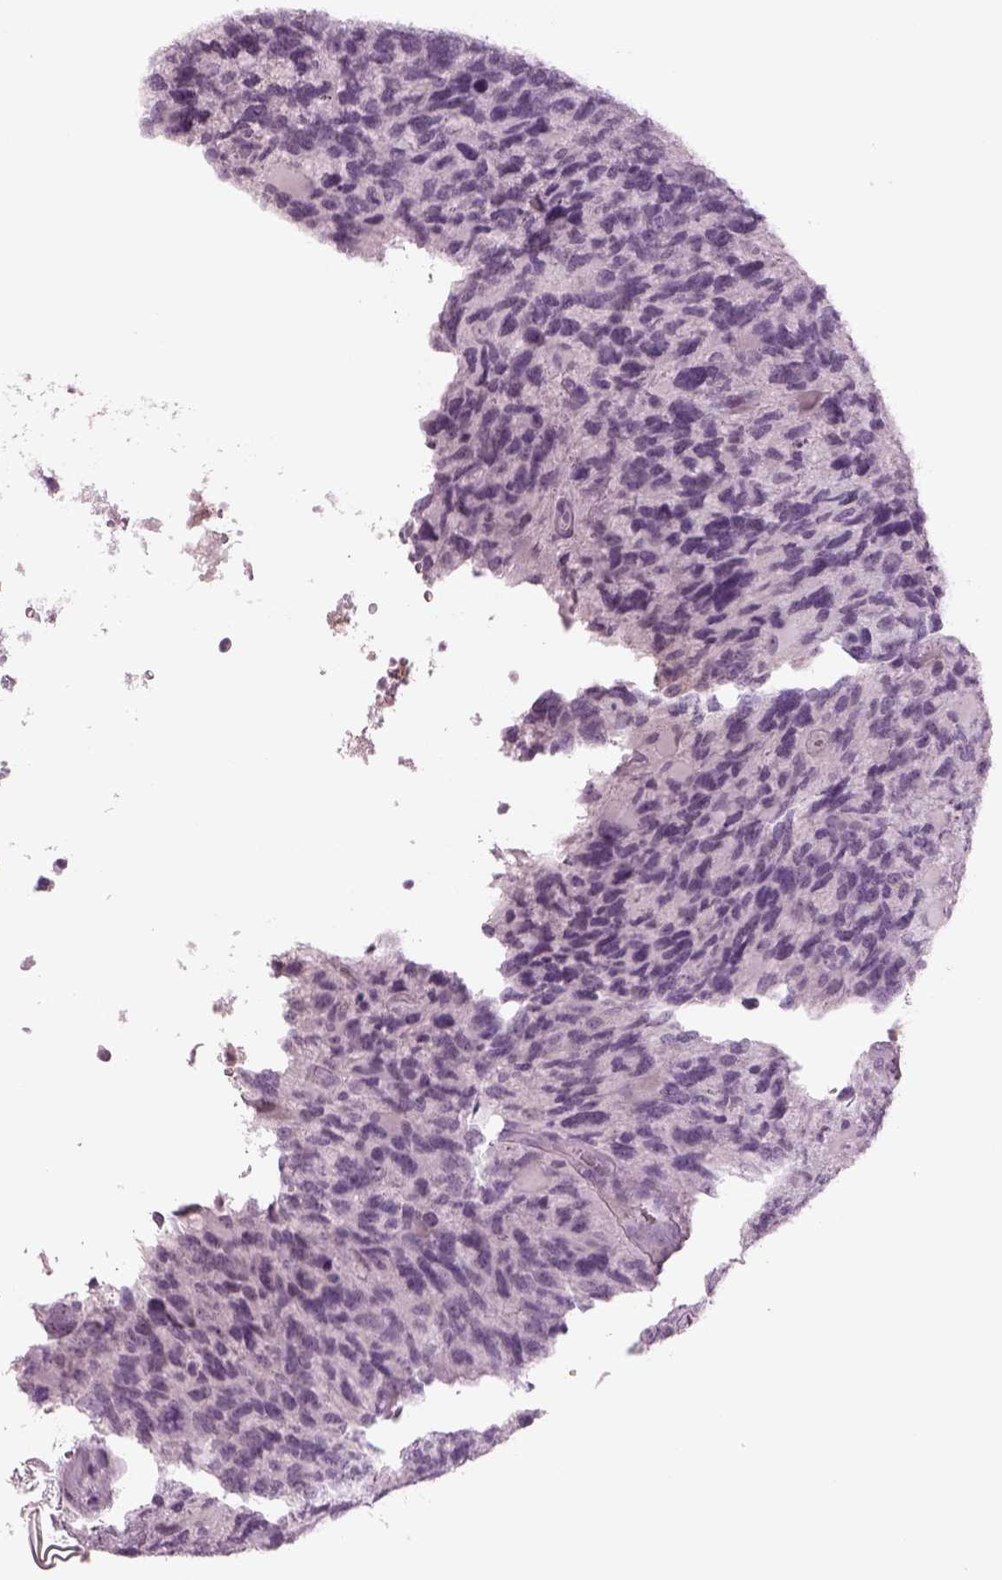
{"staining": {"intensity": "negative", "quantity": "none", "location": "none"}, "tissue": "glioma", "cell_type": "Tumor cells", "image_type": "cancer", "snomed": [{"axis": "morphology", "description": "Glioma, malignant, High grade"}, {"axis": "topography", "description": "Brain"}], "caption": "DAB immunohistochemical staining of human high-grade glioma (malignant) reveals no significant expression in tumor cells.", "gene": "CYLC1", "patient": {"sex": "female", "age": 71}}